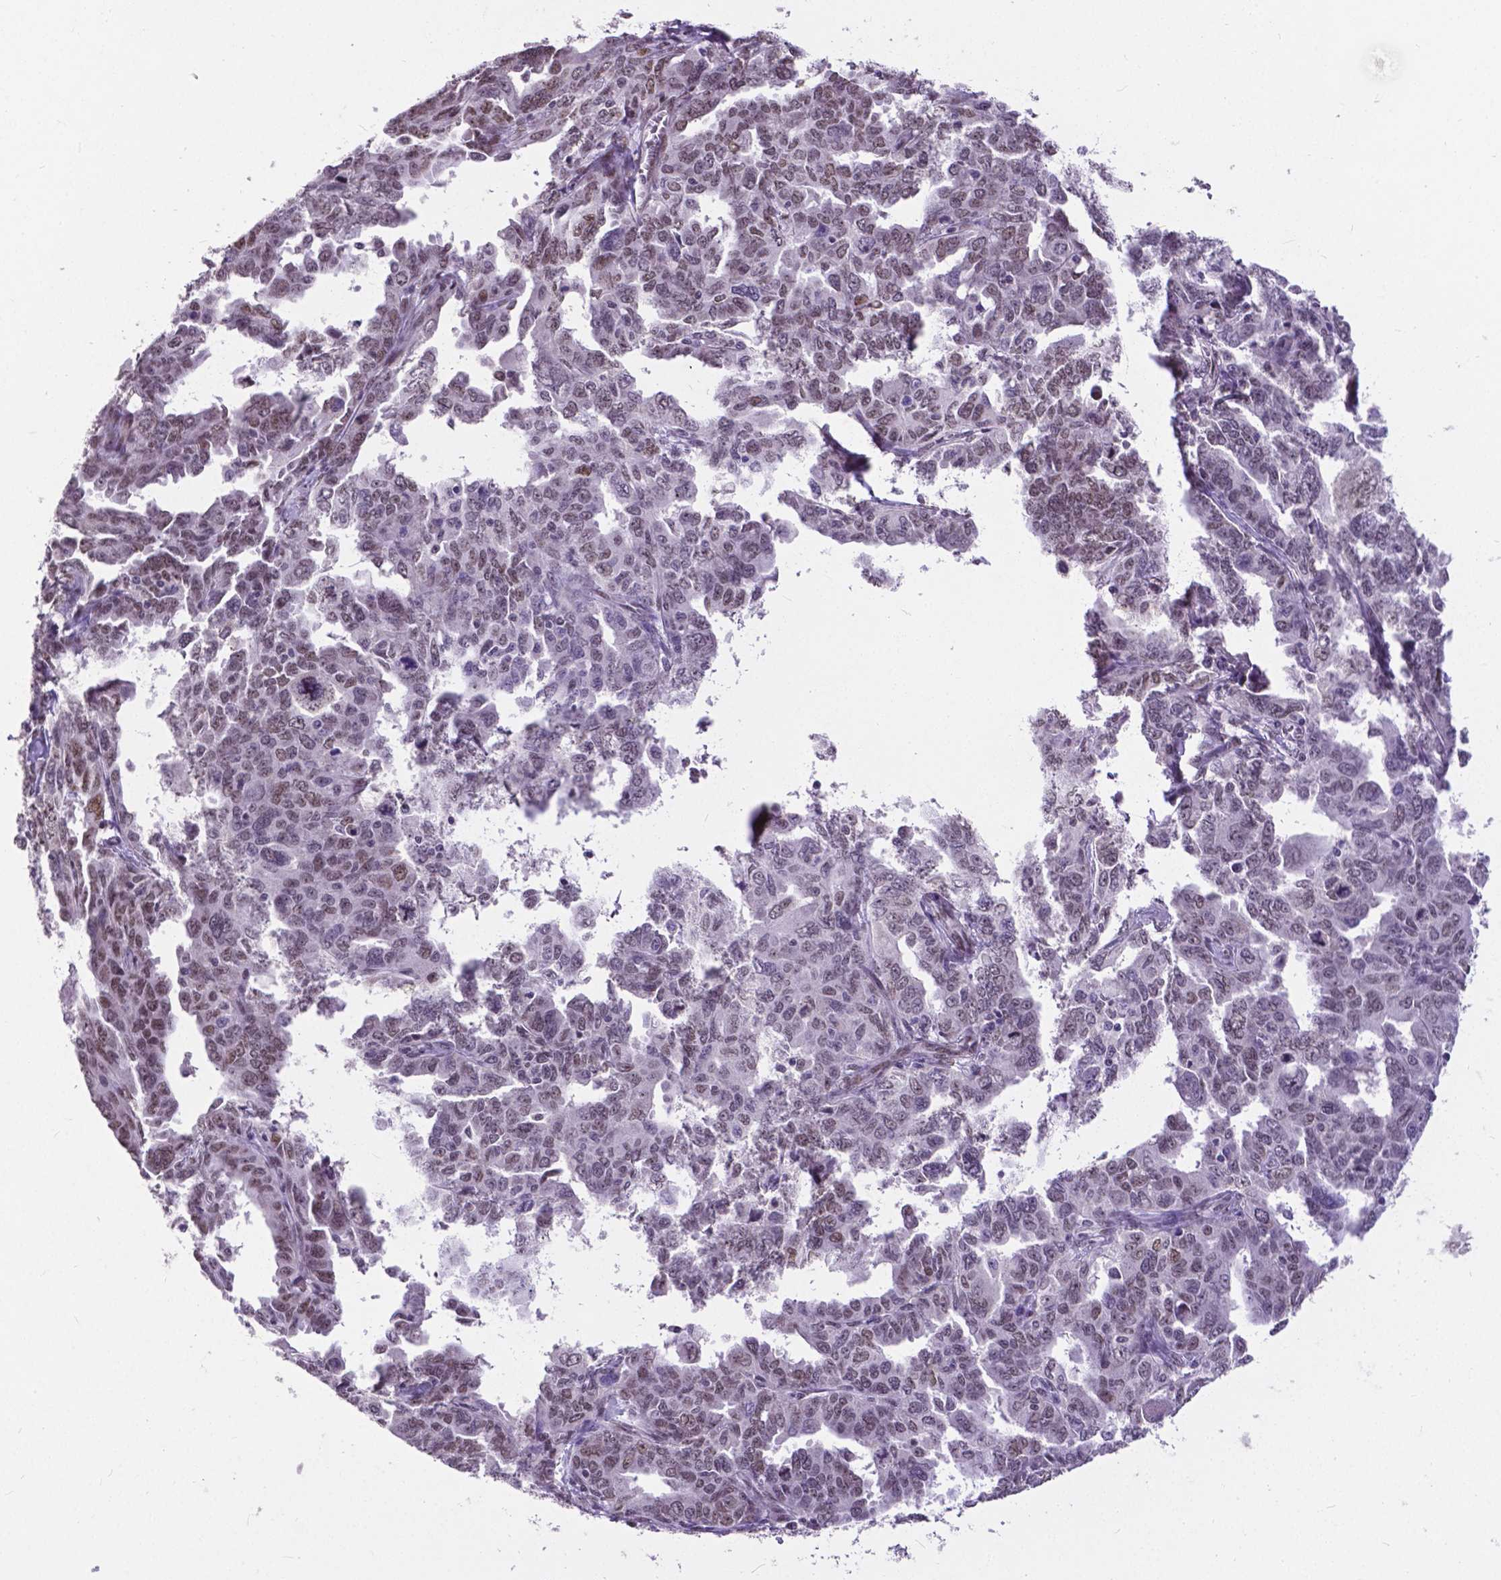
{"staining": {"intensity": "weak", "quantity": "25%-75%", "location": "nuclear"}, "tissue": "ovarian cancer", "cell_type": "Tumor cells", "image_type": "cancer", "snomed": [{"axis": "morphology", "description": "Adenocarcinoma, NOS"}, {"axis": "morphology", "description": "Carcinoma, endometroid"}, {"axis": "topography", "description": "Ovary"}], "caption": "A brown stain shows weak nuclear expression of a protein in adenocarcinoma (ovarian) tumor cells. The staining is performed using DAB (3,3'-diaminobenzidine) brown chromogen to label protein expression. The nuclei are counter-stained blue using hematoxylin.", "gene": "ATRX", "patient": {"sex": "female", "age": 72}}